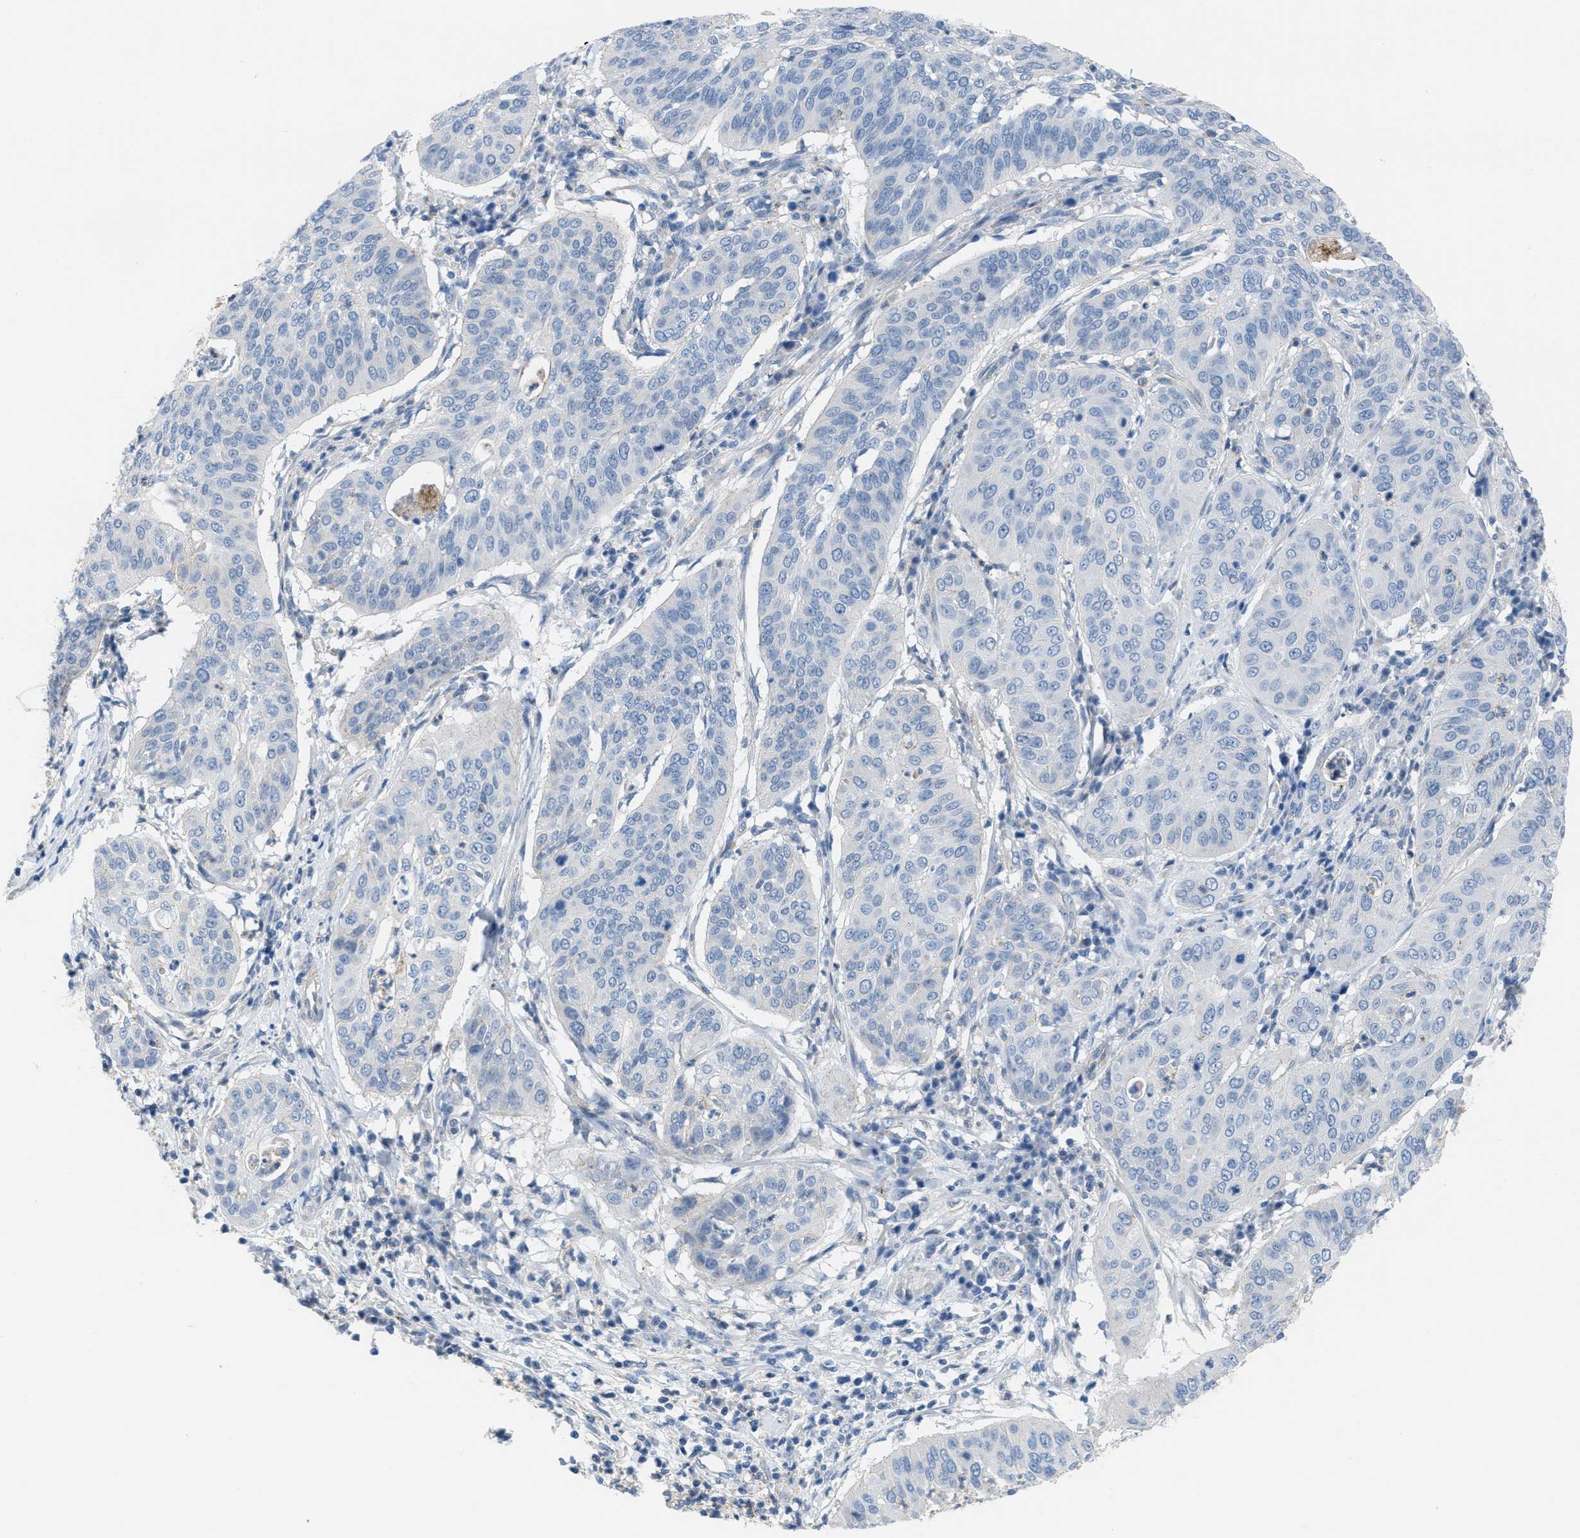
{"staining": {"intensity": "negative", "quantity": "none", "location": "none"}, "tissue": "cervical cancer", "cell_type": "Tumor cells", "image_type": "cancer", "snomed": [{"axis": "morphology", "description": "Normal tissue, NOS"}, {"axis": "morphology", "description": "Squamous cell carcinoma, NOS"}, {"axis": "topography", "description": "Cervix"}], "caption": "An immunohistochemistry (IHC) histopathology image of squamous cell carcinoma (cervical) is shown. There is no staining in tumor cells of squamous cell carcinoma (cervical). (Stains: DAB (3,3'-diaminobenzidine) IHC with hematoxylin counter stain, Microscopy: brightfield microscopy at high magnification).", "gene": "CRB3", "patient": {"sex": "female", "age": 39}}